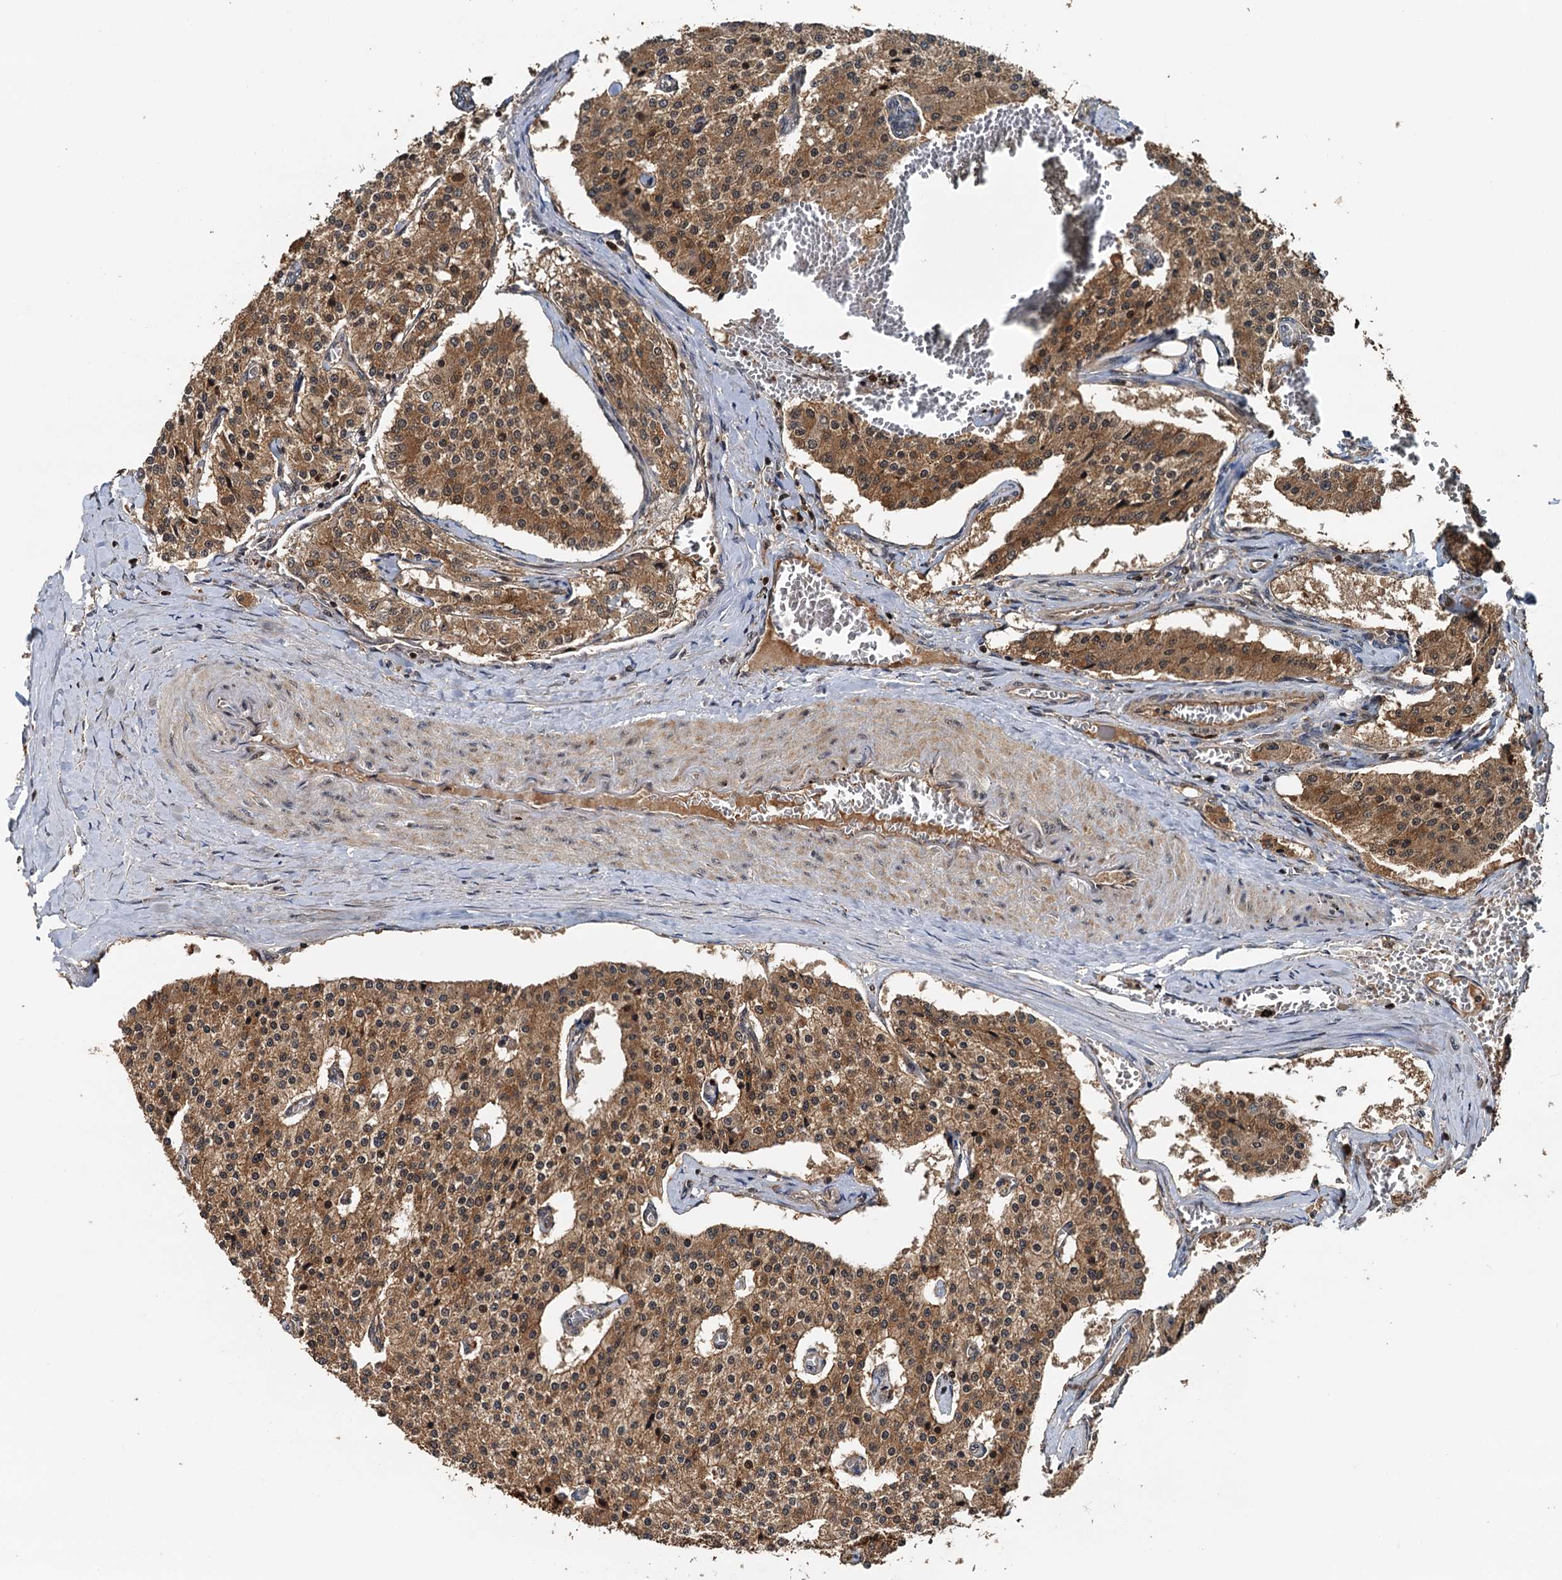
{"staining": {"intensity": "moderate", "quantity": ">75%", "location": "cytoplasmic/membranous,nuclear"}, "tissue": "carcinoid", "cell_type": "Tumor cells", "image_type": "cancer", "snomed": [{"axis": "morphology", "description": "Carcinoid, malignant, NOS"}, {"axis": "topography", "description": "Colon"}], "caption": "Brown immunohistochemical staining in human carcinoid demonstrates moderate cytoplasmic/membranous and nuclear staining in approximately >75% of tumor cells. The protein is shown in brown color, while the nuclei are stained blue.", "gene": "STUB1", "patient": {"sex": "female", "age": 52}}